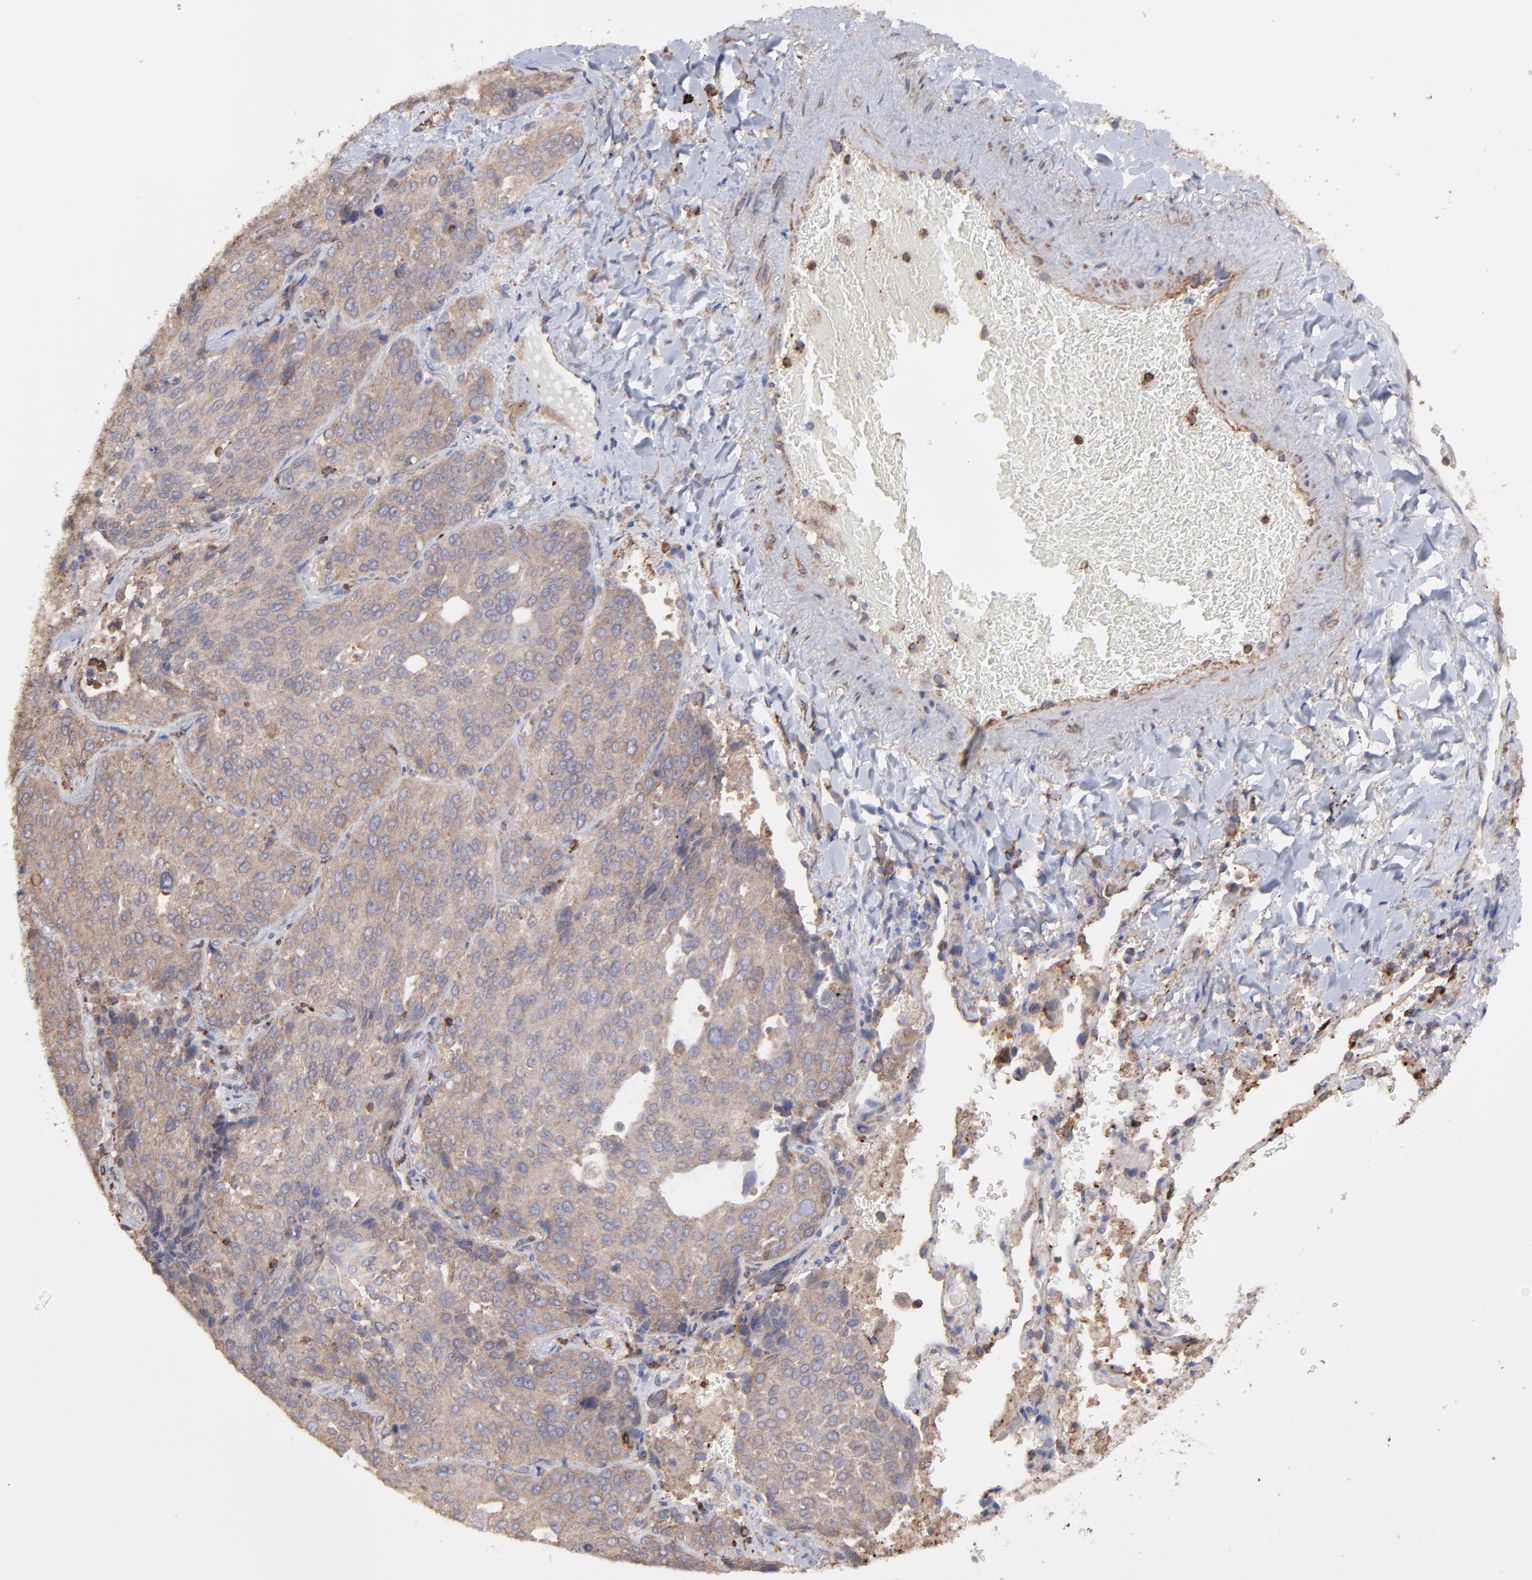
{"staining": {"intensity": "moderate", "quantity": ">75%", "location": "cytoplasmic/membranous"}, "tissue": "lung cancer", "cell_type": "Tumor cells", "image_type": "cancer", "snomed": [{"axis": "morphology", "description": "Squamous cell carcinoma, NOS"}, {"axis": "topography", "description": "Lung"}], "caption": "Lung cancer (squamous cell carcinoma) stained with a protein marker reveals moderate staining in tumor cells.", "gene": "PFKM", "patient": {"sex": "male", "age": 54}}